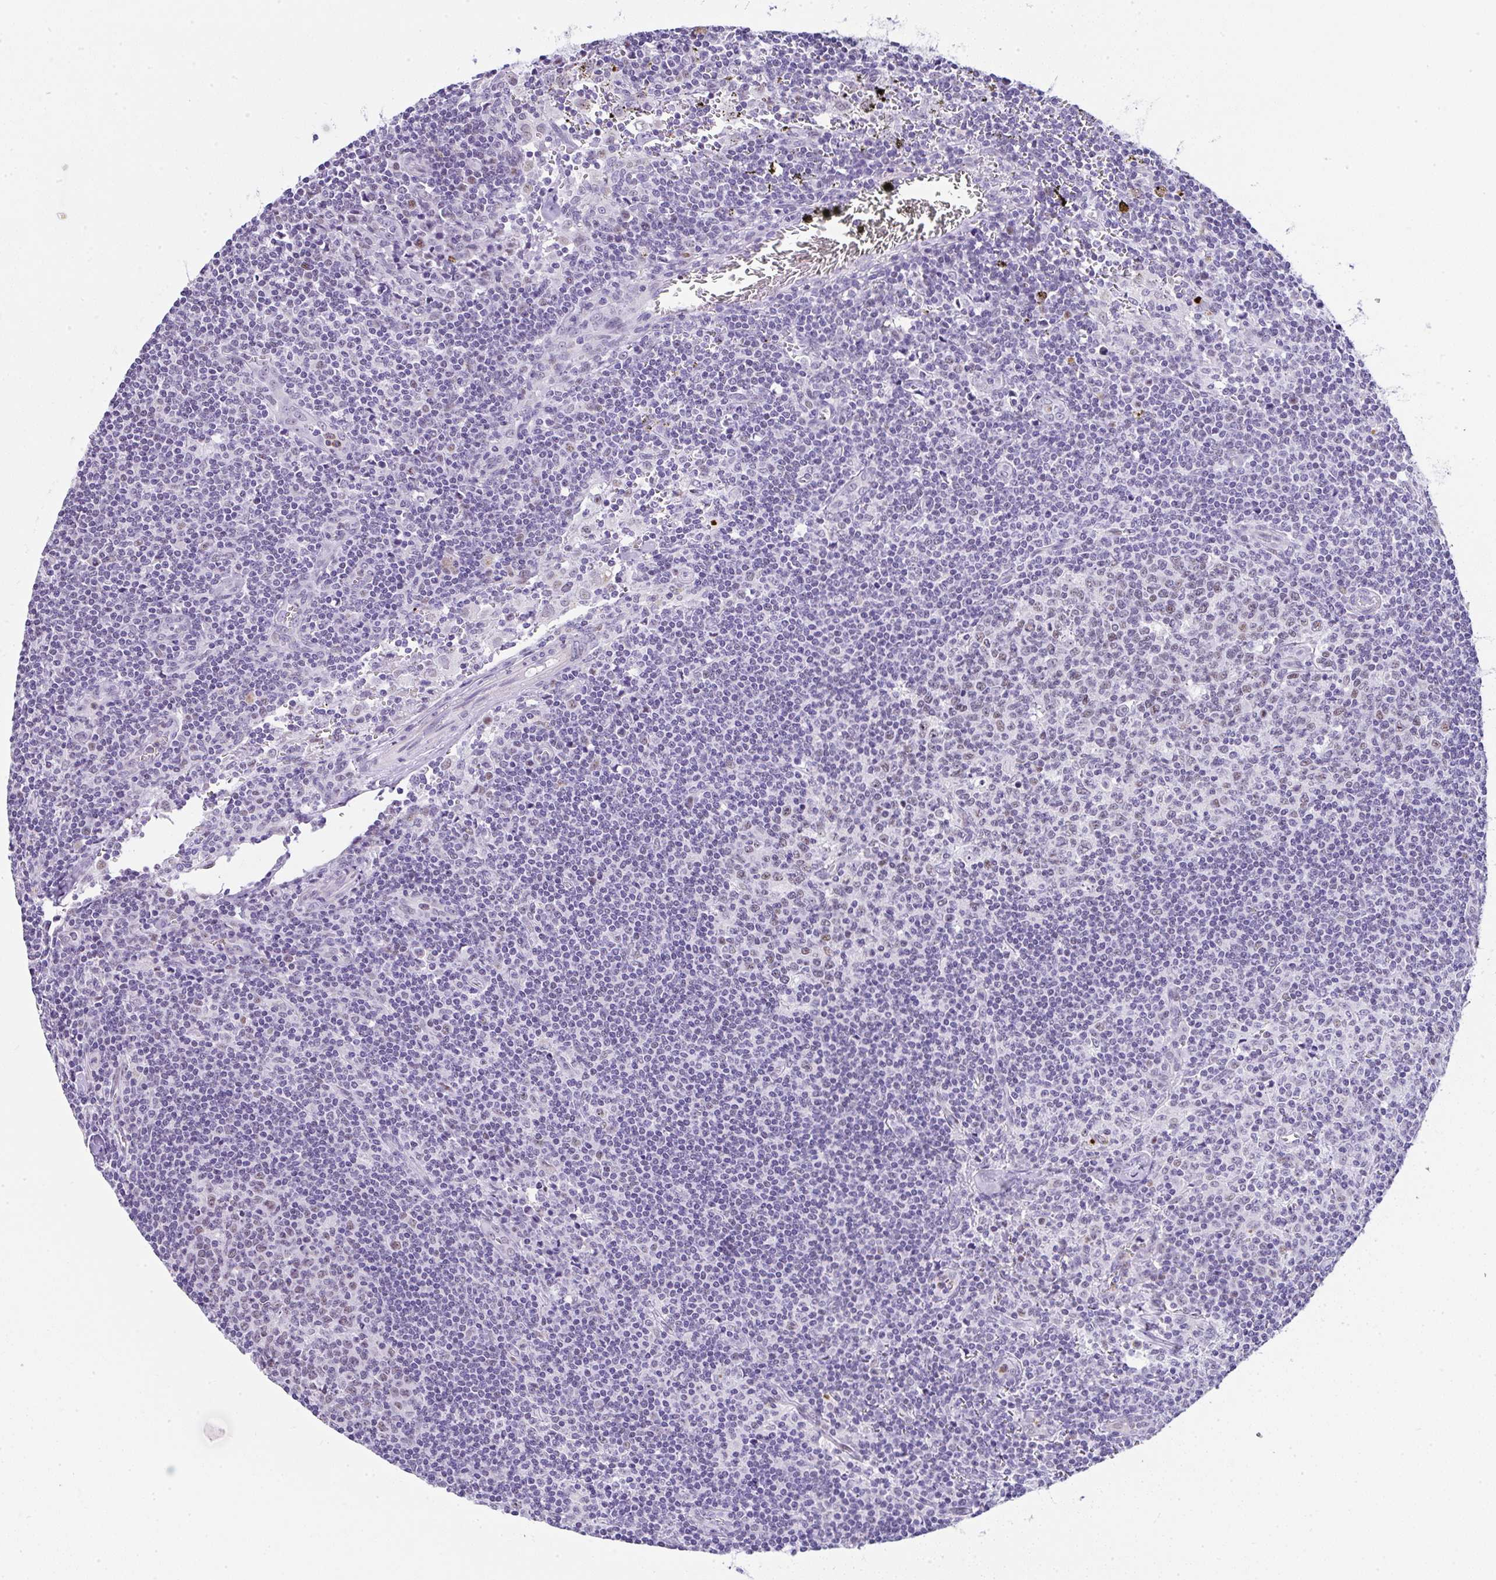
{"staining": {"intensity": "weak", "quantity": "25%-75%", "location": "nuclear"}, "tissue": "lymph node", "cell_type": "Germinal center cells", "image_type": "normal", "snomed": [{"axis": "morphology", "description": "Normal tissue, NOS"}, {"axis": "topography", "description": "Lymph node"}], "caption": "This histopathology image demonstrates IHC staining of benign lymph node, with low weak nuclear staining in about 25%-75% of germinal center cells.", "gene": "NR1D2", "patient": {"sex": "female", "age": 45}}